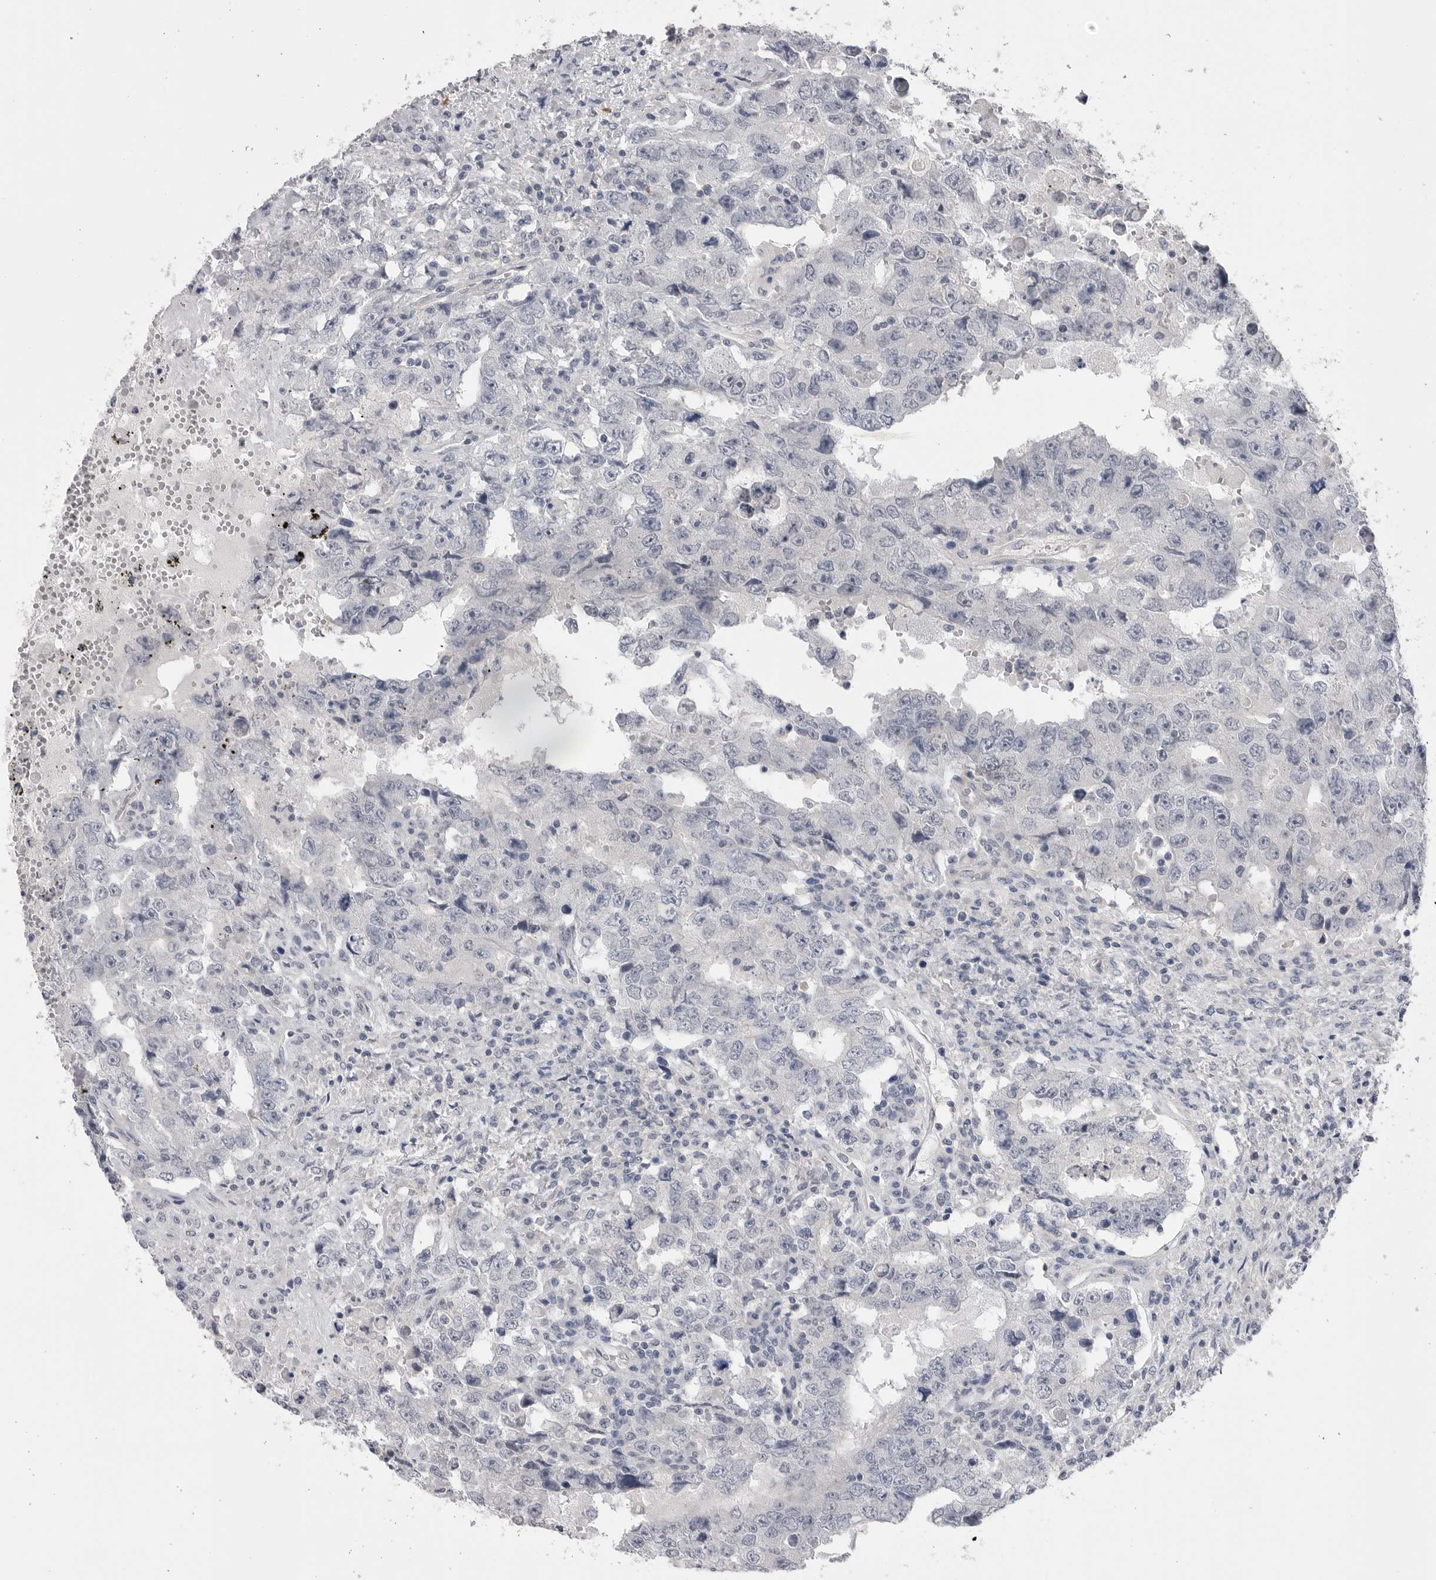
{"staining": {"intensity": "negative", "quantity": "none", "location": "none"}, "tissue": "testis cancer", "cell_type": "Tumor cells", "image_type": "cancer", "snomed": [{"axis": "morphology", "description": "Carcinoma, Embryonal, NOS"}, {"axis": "topography", "description": "Testis"}], "caption": "Immunohistochemical staining of human testis embryonal carcinoma demonstrates no significant positivity in tumor cells. (DAB (3,3'-diaminobenzidine) IHC with hematoxylin counter stain).", "gene": "DLGAP3", "patient": {"sex": "male", "age": 26}}